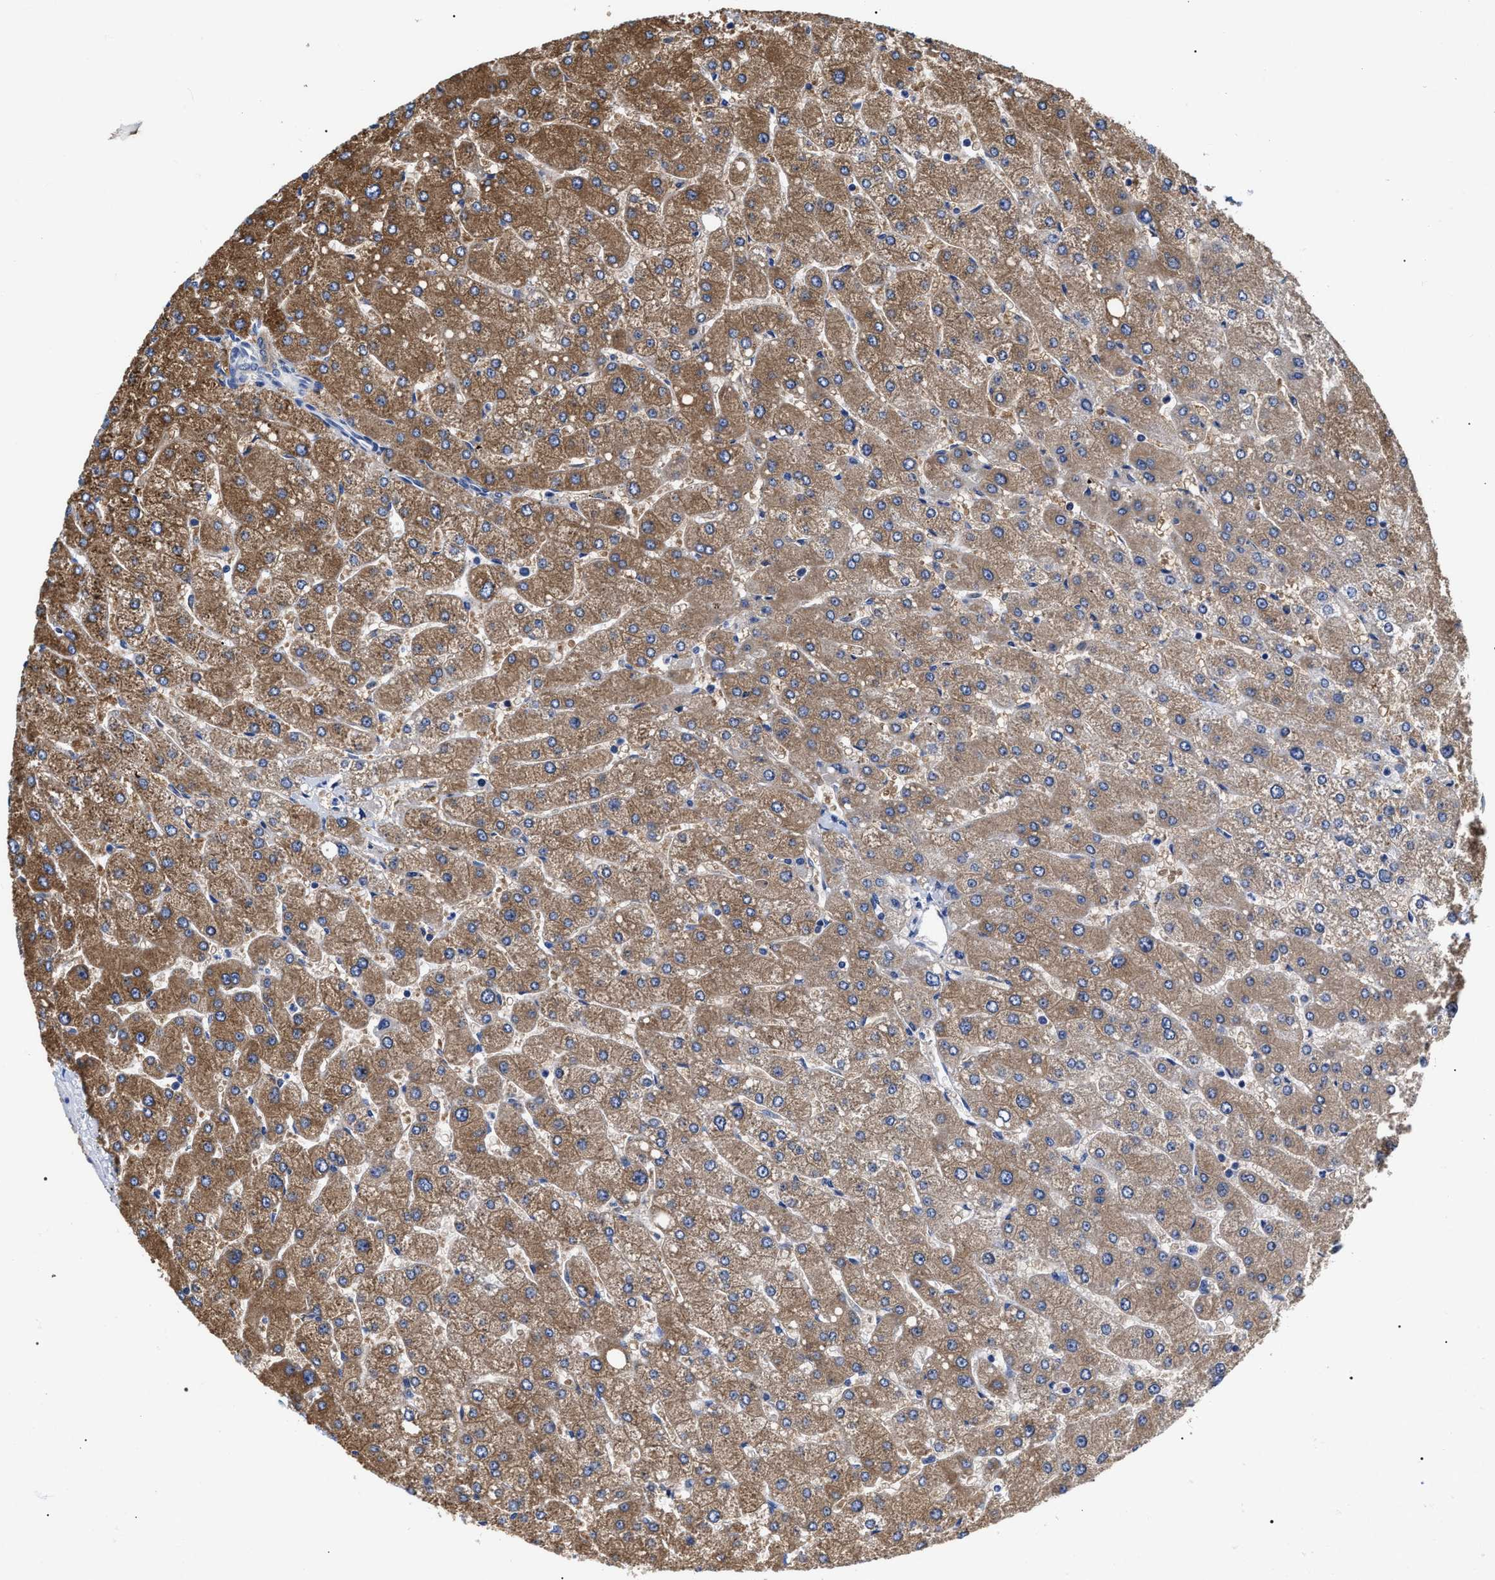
{"staining": {"intensity": "moderate", "quantity": ">75%", "location": "cytoplasmic/membranous"}, "tissue": "liver", "cell_type": "Cholangiocytes", "image_type": "normal", "snomed": [{"axis": "morphology", "description": "Normal tissue, NOS"}, {"axis": "topography", "description": "Liver"}], "caption": "Liver stained for a protein reveals moderate cytoplasmic/membranous positivity in cholangiocytes. (IHC, brightfield microscopy, high magnification).", "gene": "MACC1", "patient": {"sex": "male", "age": 55}}